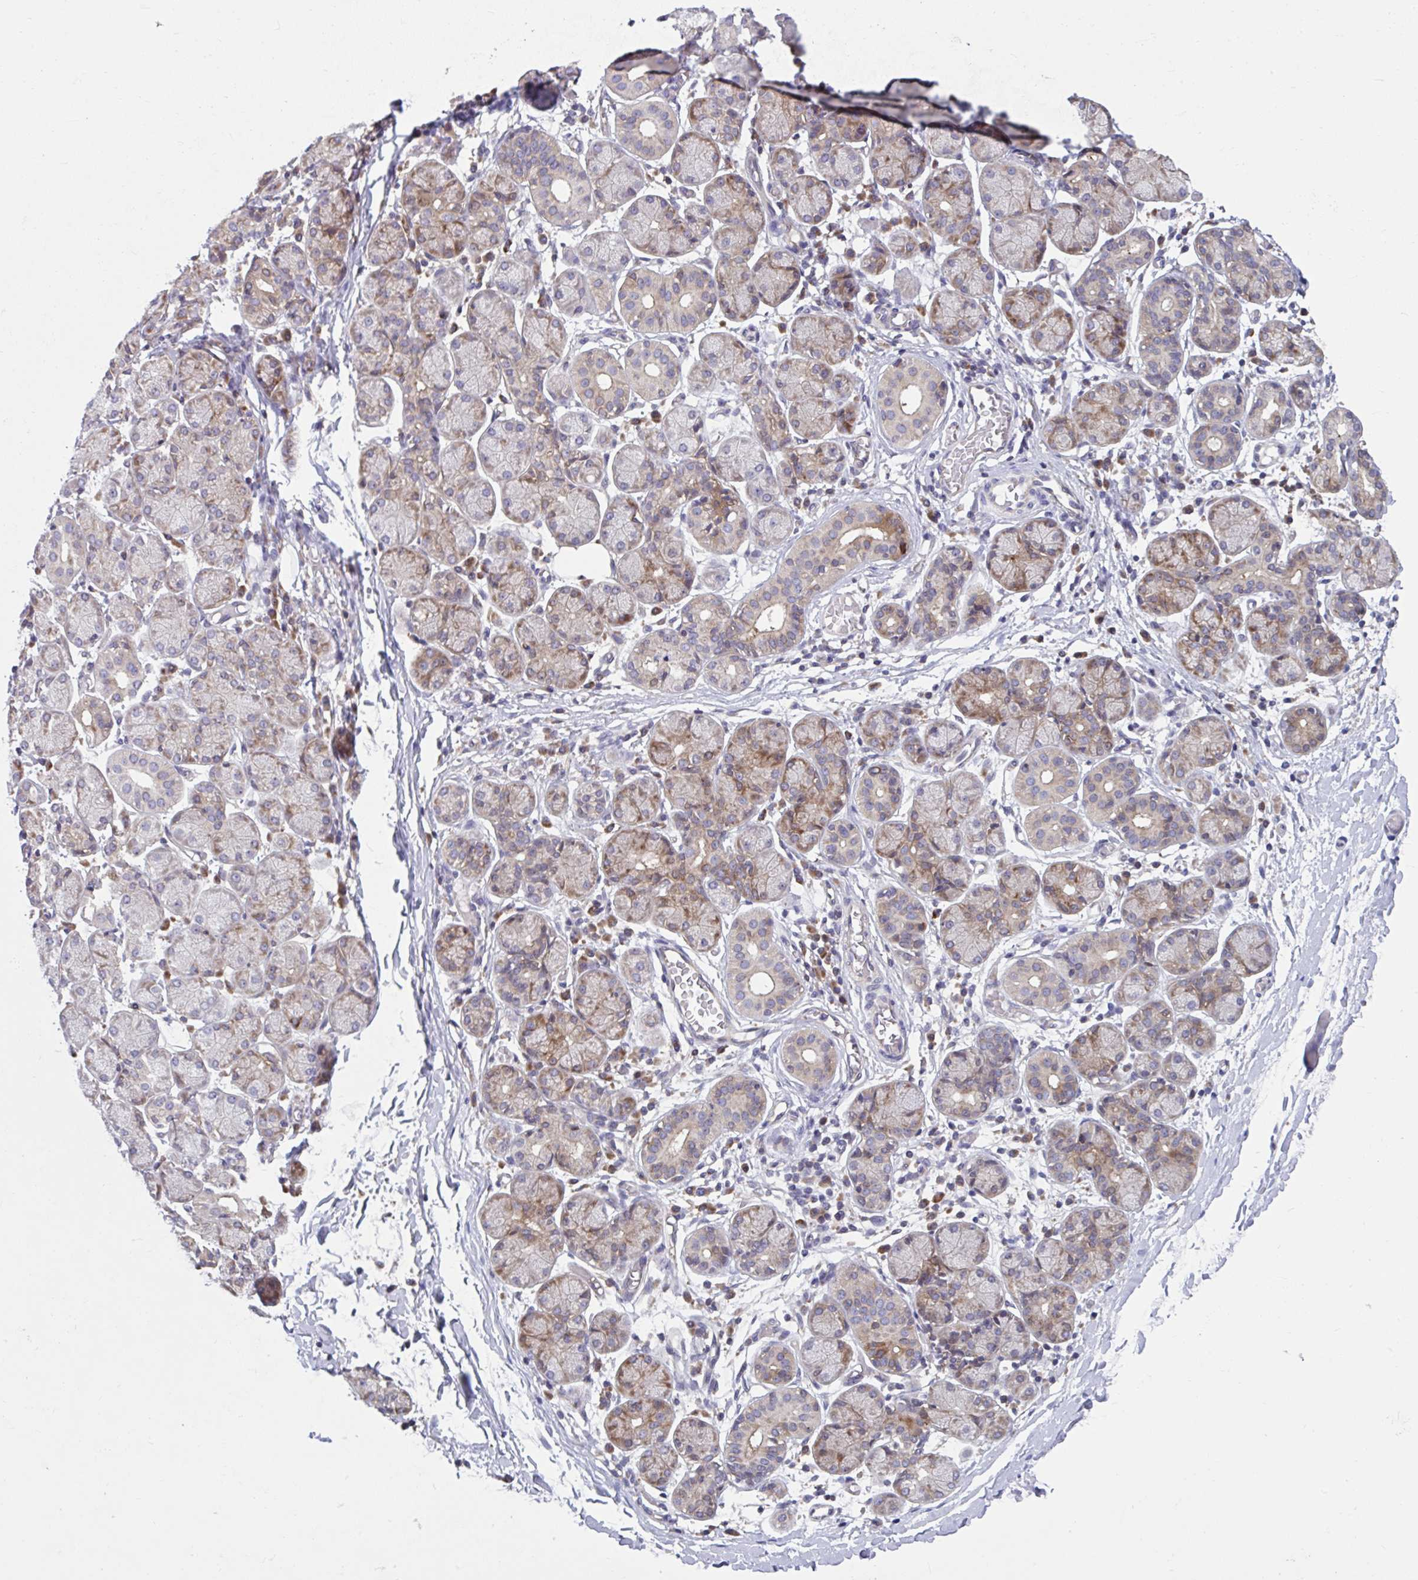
{"staining": {"intensity": "moderate", "quantity": "25%-75%", "location": "cytoplasmic/membranous"}, "tissue": "salivary gland", "cell_type": "Glandular cells", "image_type": "normal", "snomed": [{"axis": "morphology", "description": "Normal tissue, NOS"}, {"axis": "topography", "description": "Salivary gland"}], "caption": "Protein analysis of benign salivary gland exhibits moderate cytoplasmic/membranous expression in about 25%-75% of glandular cells.", "gene": "PCDHB7", "patient": {"sex": "female", "age": 24}}